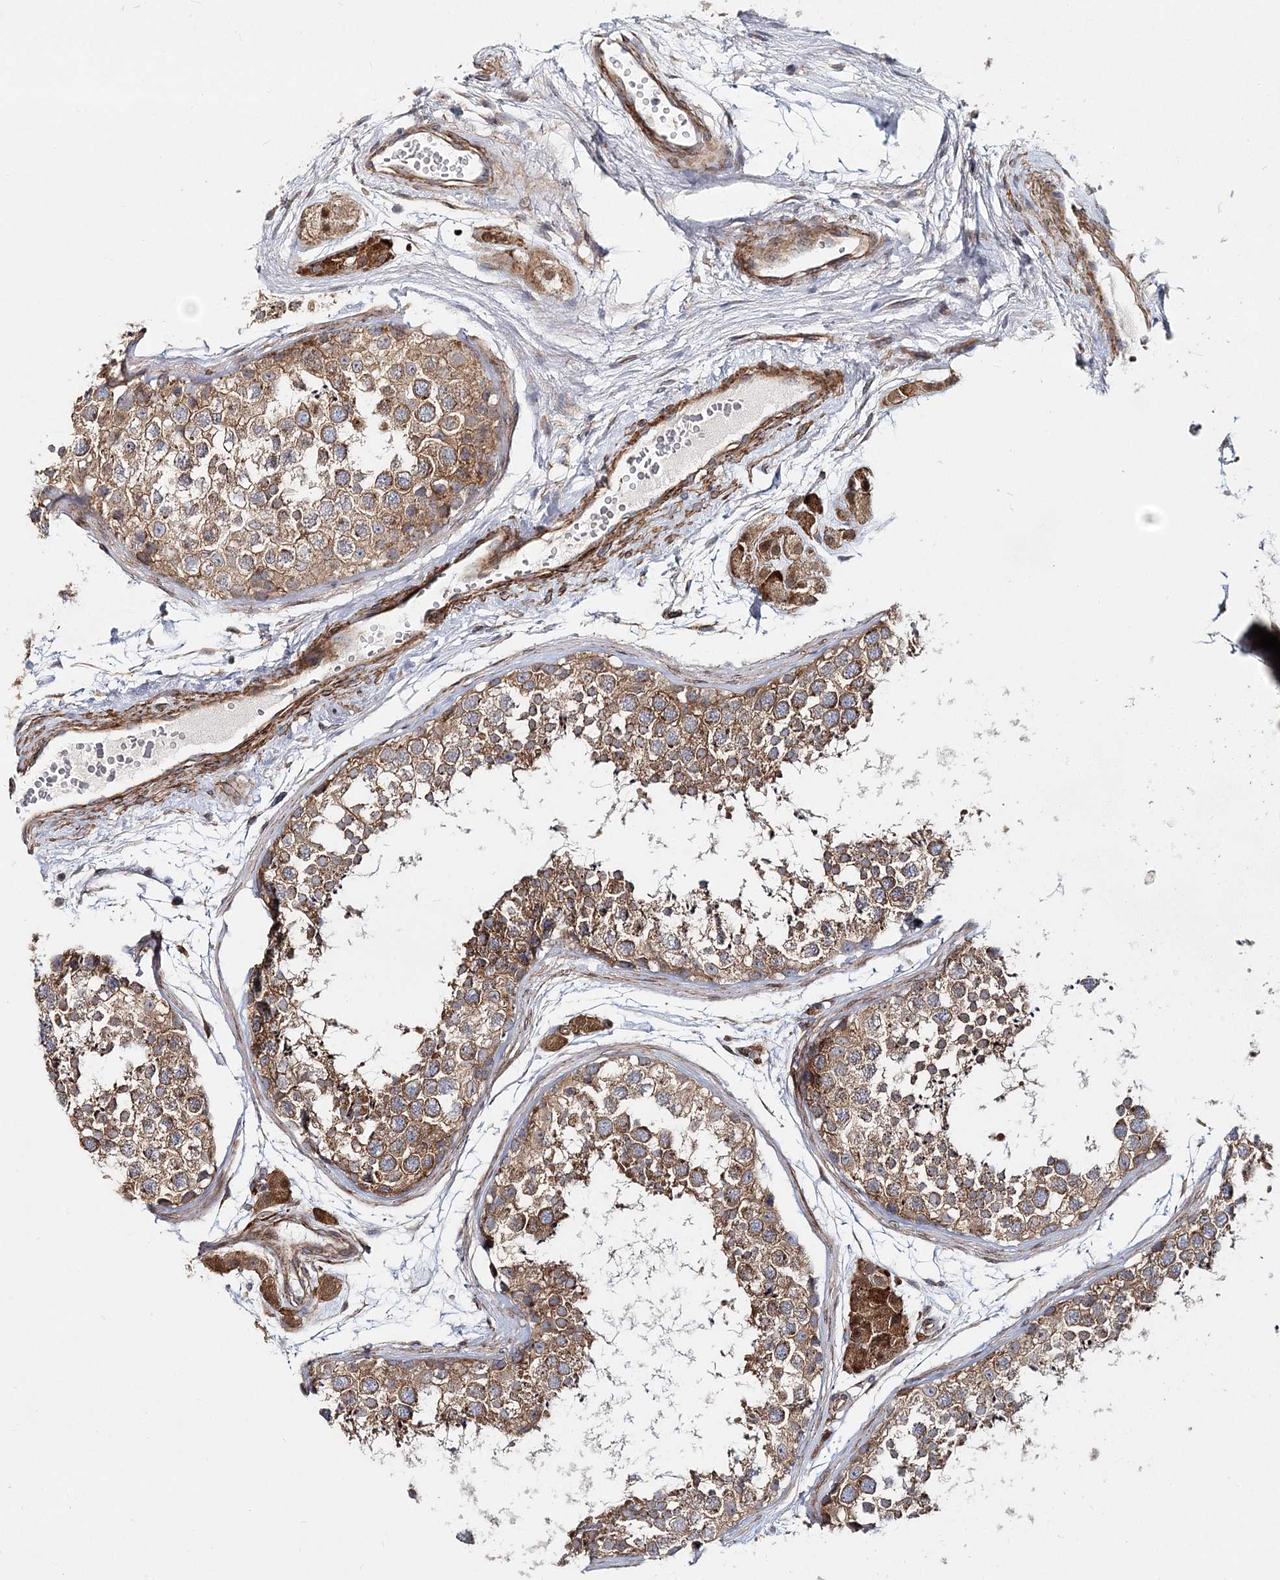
{"staining": {"intensity": "moderate", "quantity": ">75%", "location": "cytoplasmic/membranous"}, "tissue": "testis", "cell_type": "Cells in seminiferous ducts", "image_type": "normal", "snomed": [{"axis": "morphology", "description": "Normal tissue, NOS"}, {"axis": "topography", "description": "Testis"}], "caption": "The histopathology image exhibits a brown stain indicating the presence of a protein in the cytoplasmic/membranous of cells in seminiferous ducts in testis.", "gene": "NBAS", "patient": {"sex": "male", "age": 56}}